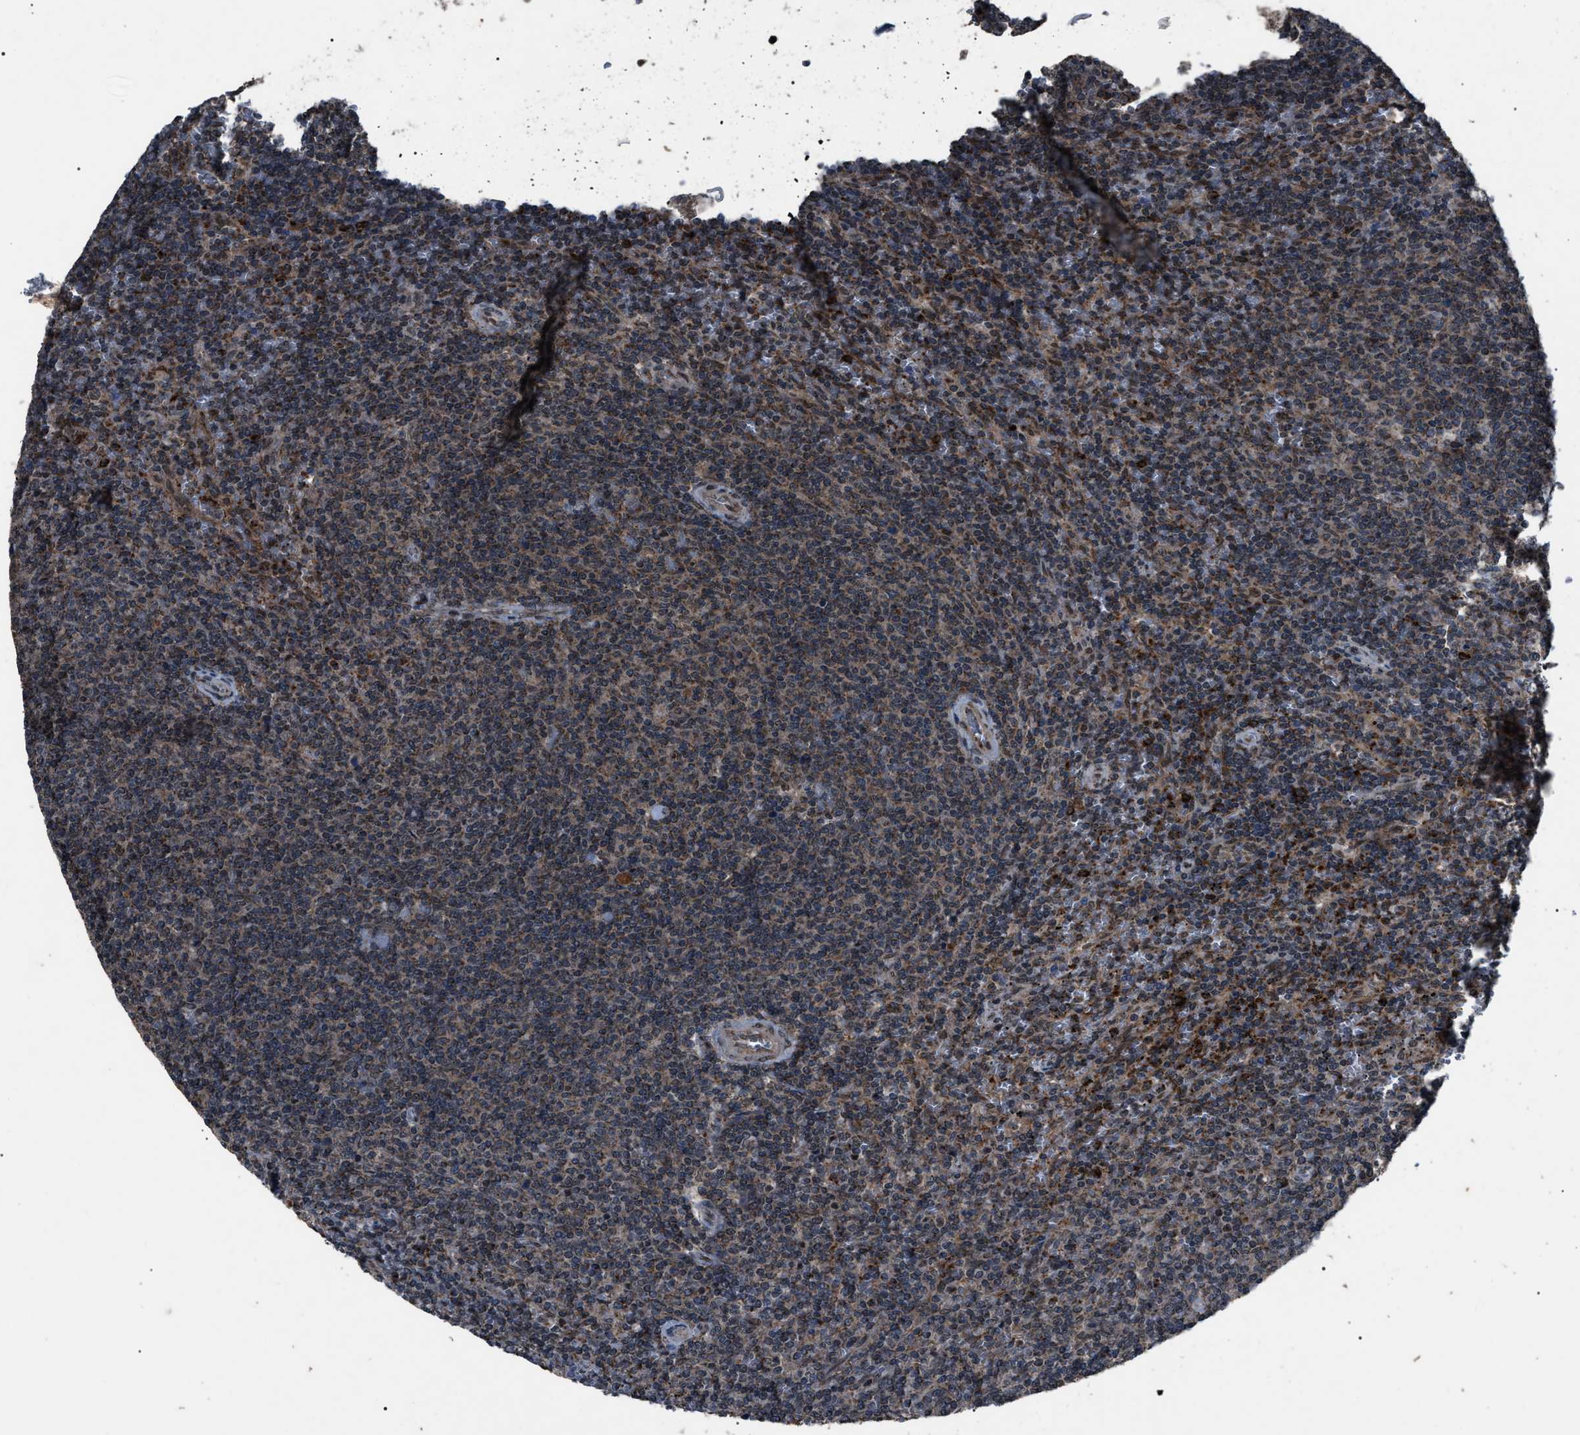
{"staining": {"intensity": "strong", "quantity": ">75%", "location": "cytoplasmic/membranous"}, "tissue": "lymphoma", "cell_type": "Tumor cells", "image_type": "cancer", "snomed": [{"axis": "morphology", "description": "Malignant lymphoma, non-Hodgkin's type, Low grade"}, {"axis": "topography", "description": "Spleen"}], "caption": "Malignant lymphoma, non-Hodgkin's type (low-grade) tissue exhibits strong cytoplasmic/membranous expression in approximately >75% of tumor cells, visualized by immunohistochemistry.", "gene": "ZFAND2A", "patient": {"sex": "female", "age": 19}}